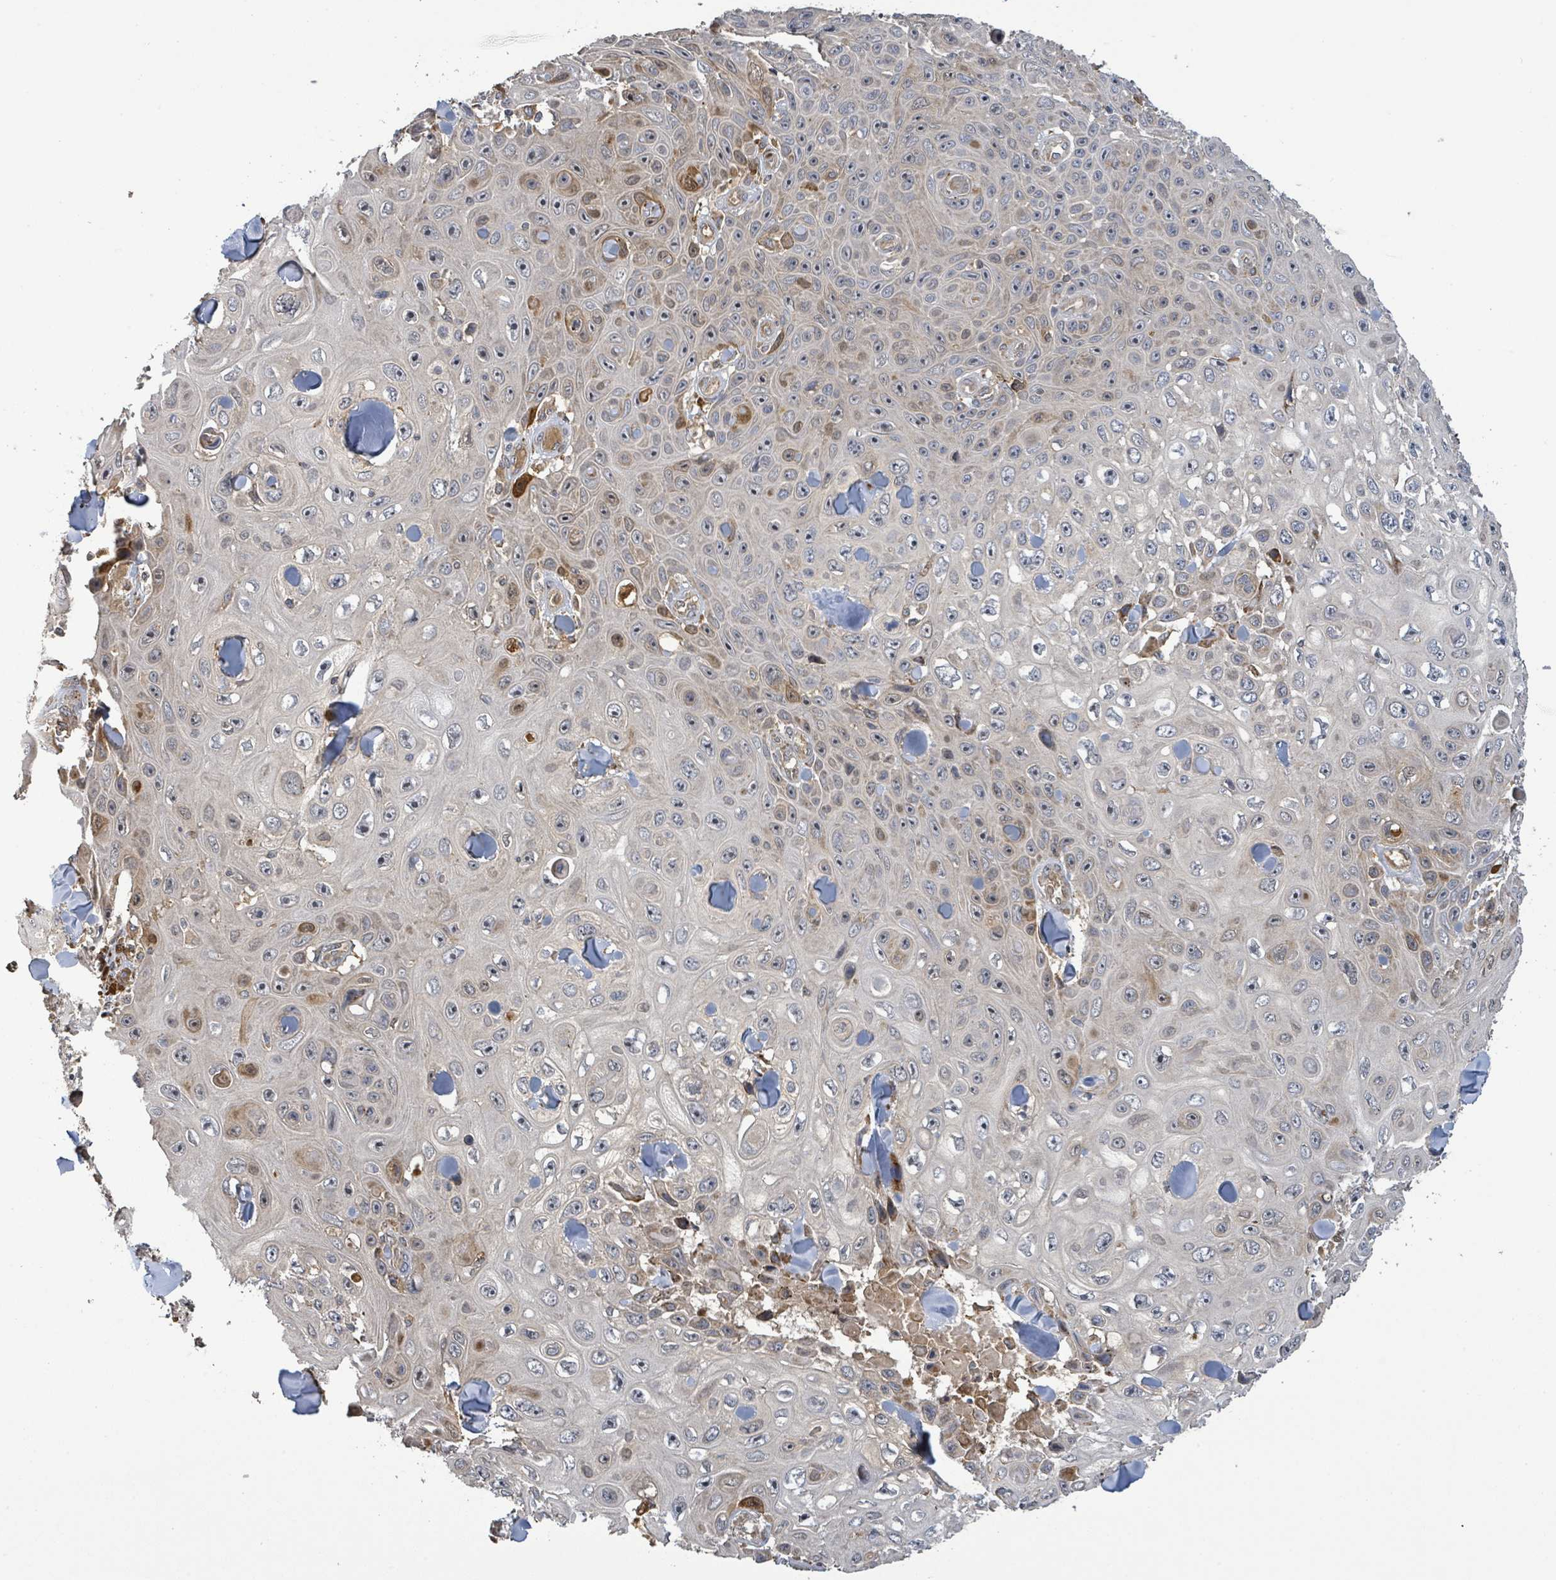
{"staining": {"intensity": "moderate", "quantity": "<25%", "location": "cytoplasmic/membranous"}, "tissue": "skin cancer", "cell_type": "Tumor cells", "image_type": "cancer", "snomed": [{"axis": "morphology", "description": "Squamous cell carcinoma, NOS"}, {"axis": "topography", "description": "Skin"}], "caption": "Skin squamous cell carcinoma tissue shows moderate cytoplasmic/membranous positivity in approximately <25% of tumor cells", "gene": "STARD4", "patient": {"sex": "male", "age": 82}}